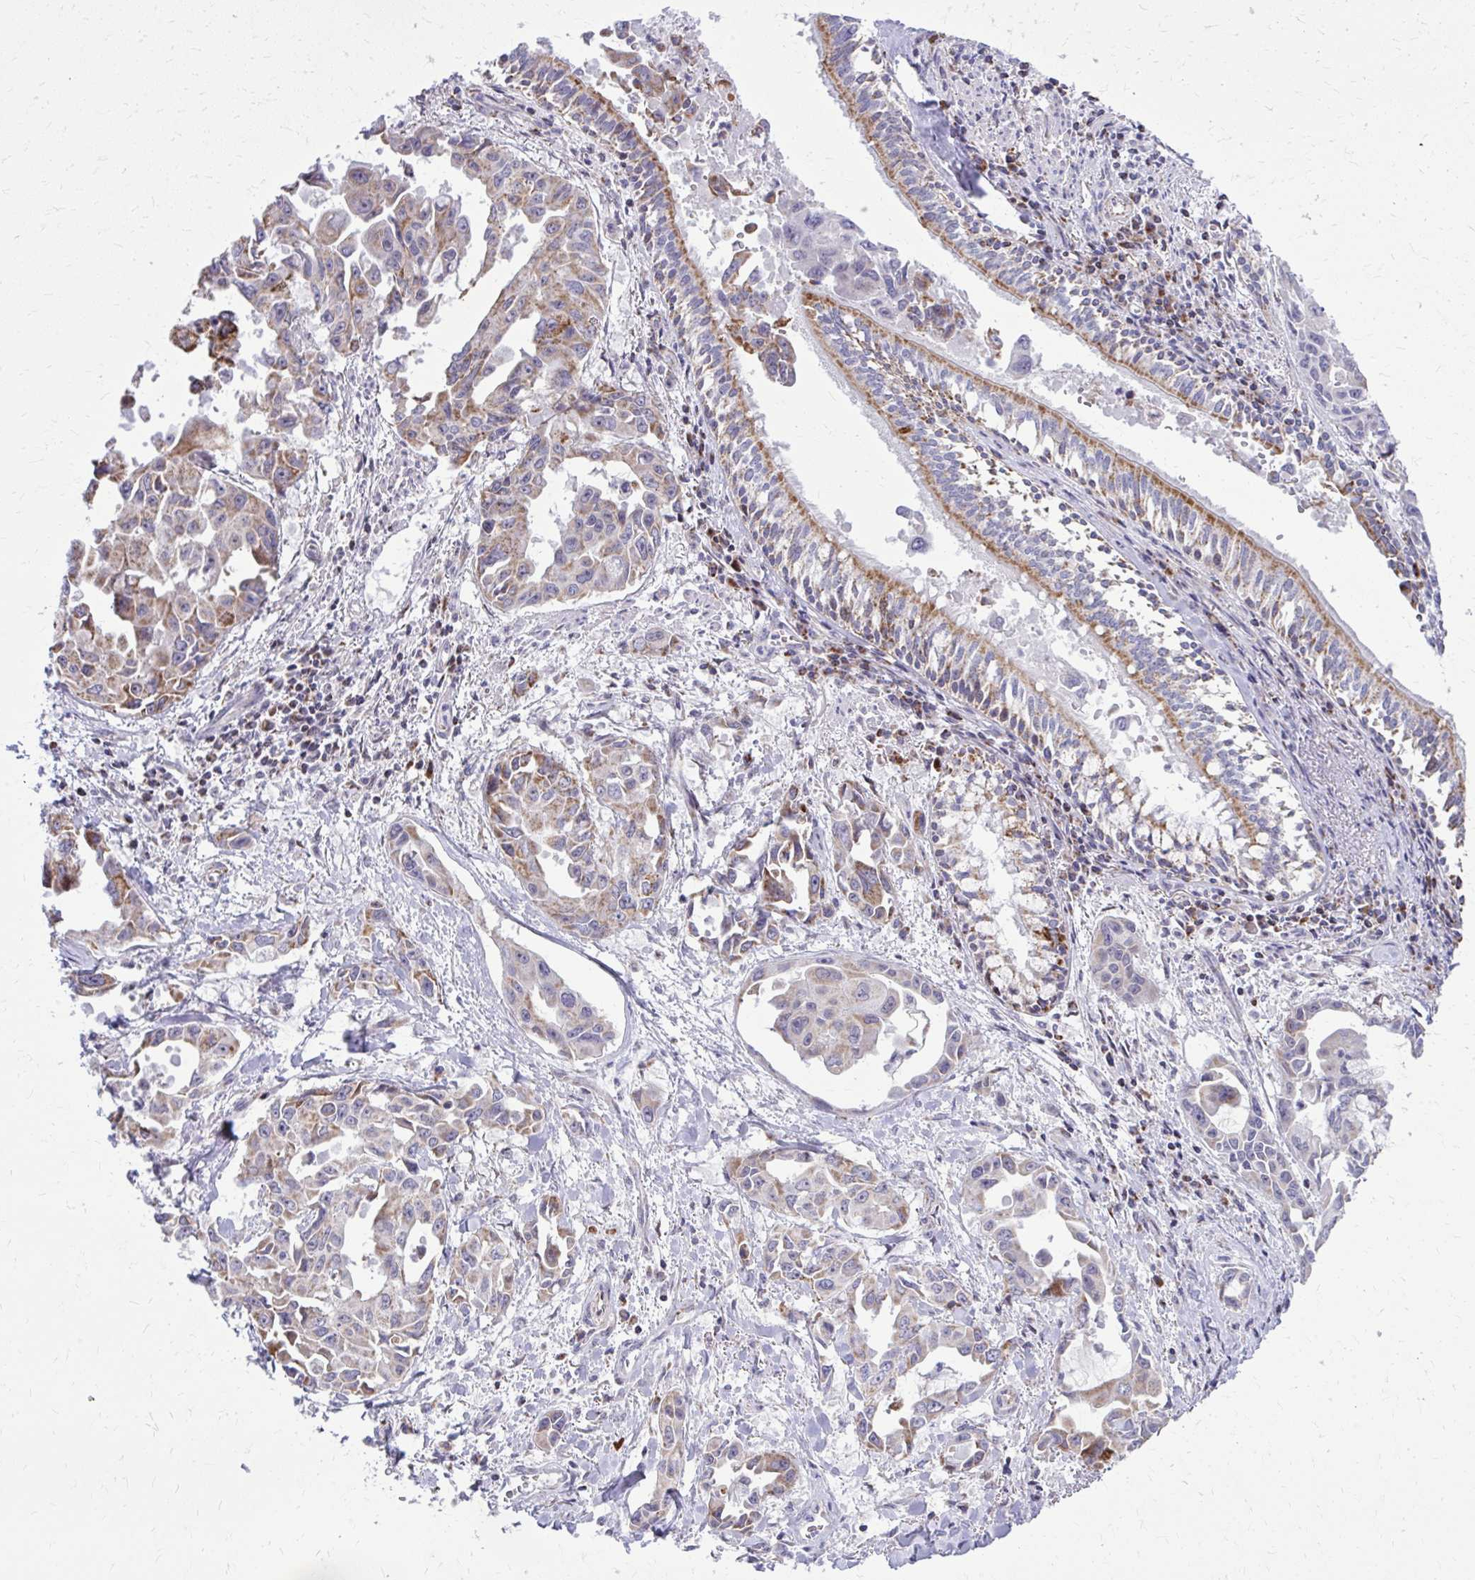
{"staining": {"intensity": "moderate", "quantity": "25%-75%", "location": "cytoplasmic/membranous"}, "tissue": "lung cancer", "cell_type": "Tumor cells", "image_type": "cancer", "snomed": [{"axis": "morphology", "description": "Adenocarcinoma, NOS"}, {"axis": "topography", "description": "Lung"}], "caption": "Immunohistochemistry (IHC) staining of adenocarcinoma (lung), which shows medium levels of moderate cytoplasmic/membranous staining in approximately 25%-75% of tumor cells indicating moderate cytoplasmic/membranous protein expression. The staining was performed using DAB (3,3'-diaminobenzidine) (brown) for protein detection and nuclei were counterstained in hematoxylin (blue).", "gene": "ZNF362", "patient": {"sex": "male", "age": 64}}